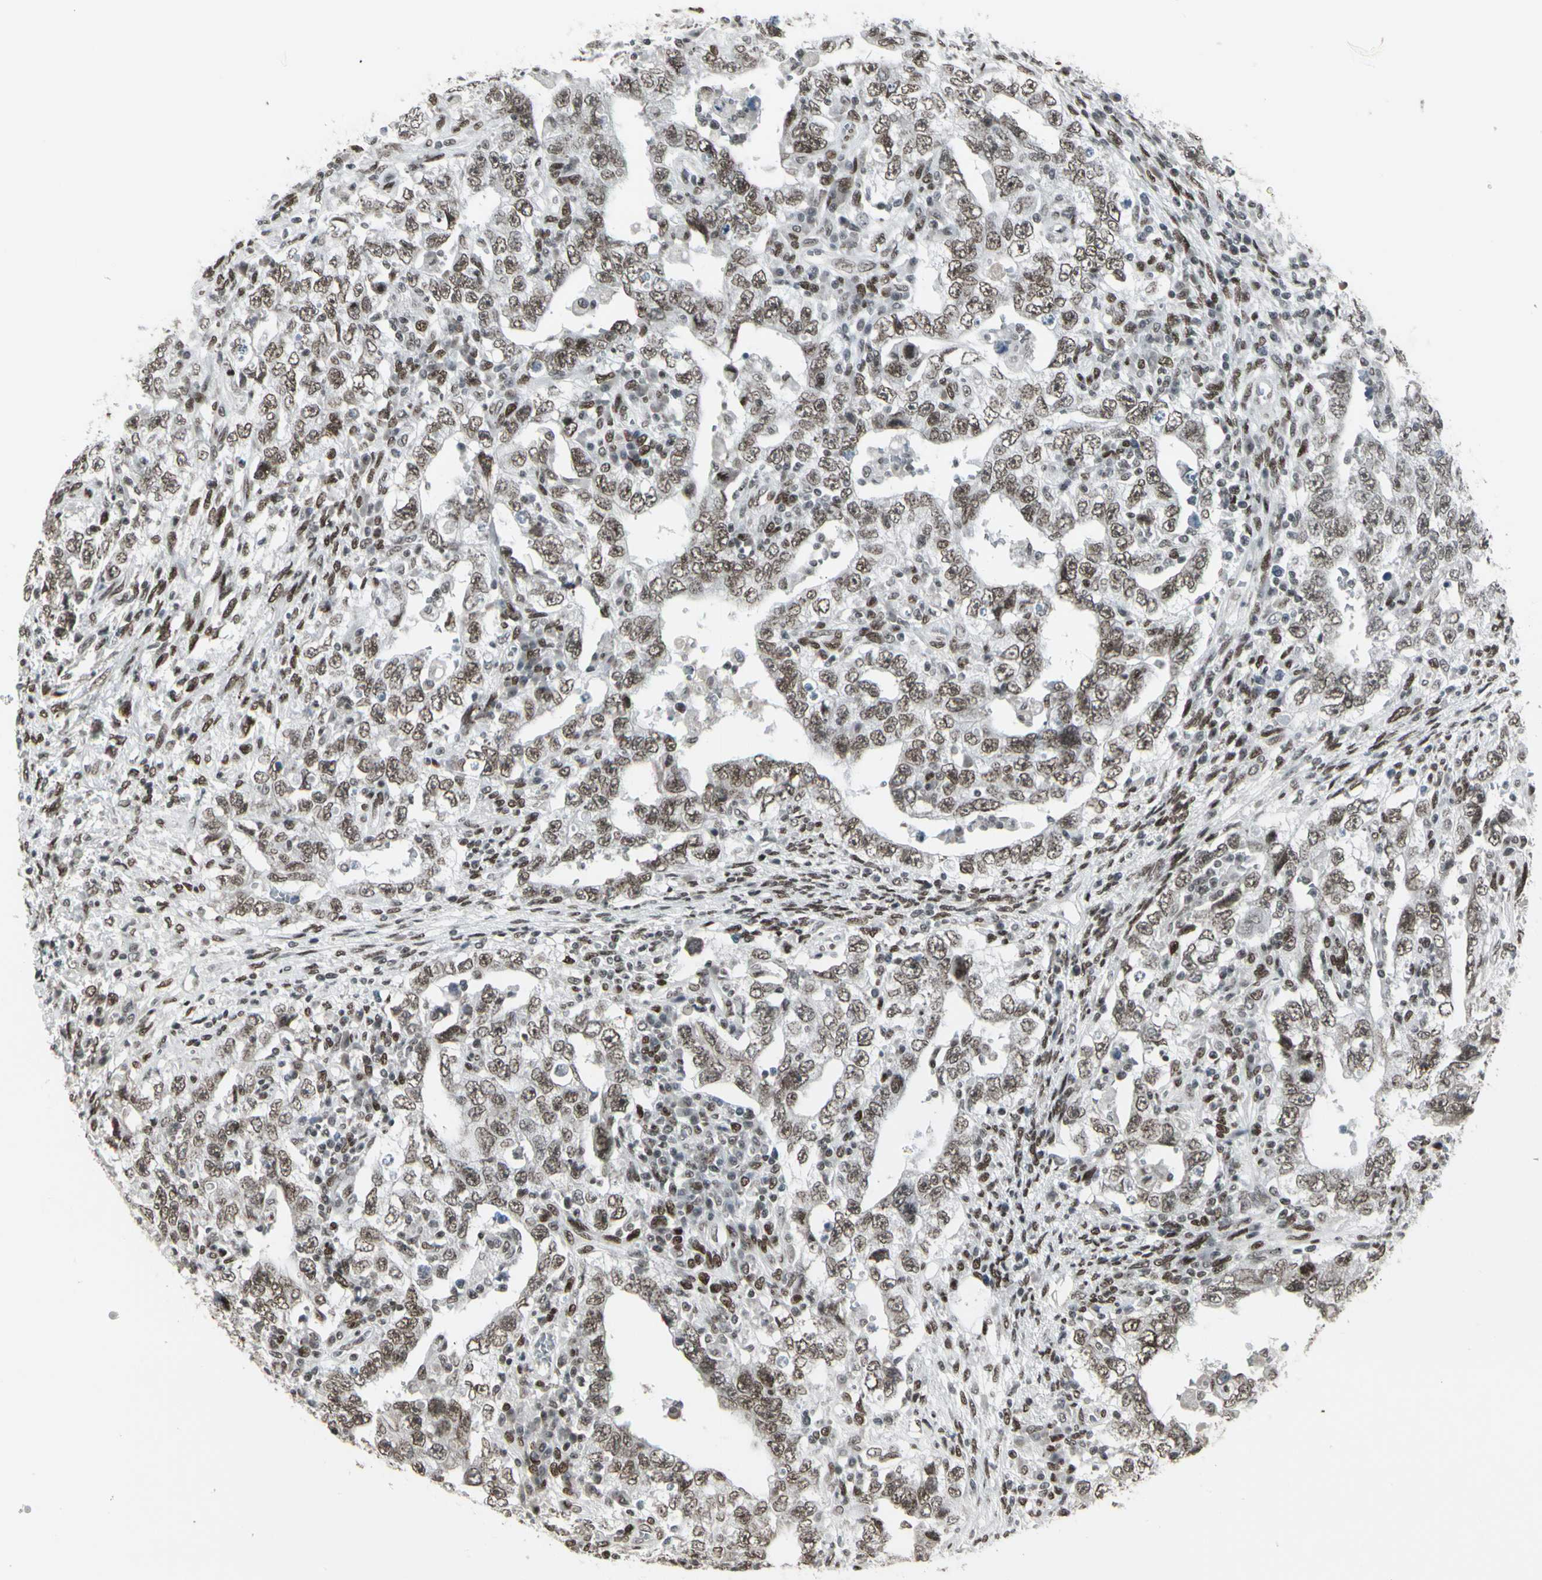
{"staining": {"intensity": "moderate", "quantity": ">75%", "location": "nuclear"}, "tissue": "testis cancer", "cell_type": "Tumor cells", "image_type": "cancer", "snomed": [{"axis": "morphology", "description": "Carcinoma, Embryonal, NOS"}, {"axis": "topography", "description": "Testis"}], "caption": "DAB (3,3'-diaminobenzidine) immunohistochemical staining of human testis embryonal carcinoma demonstrates moderate nuclear protein expression in about >75% of tumor cells.", "gene": "HMG20A", "patient": {"sex": "male", "age": 26}}